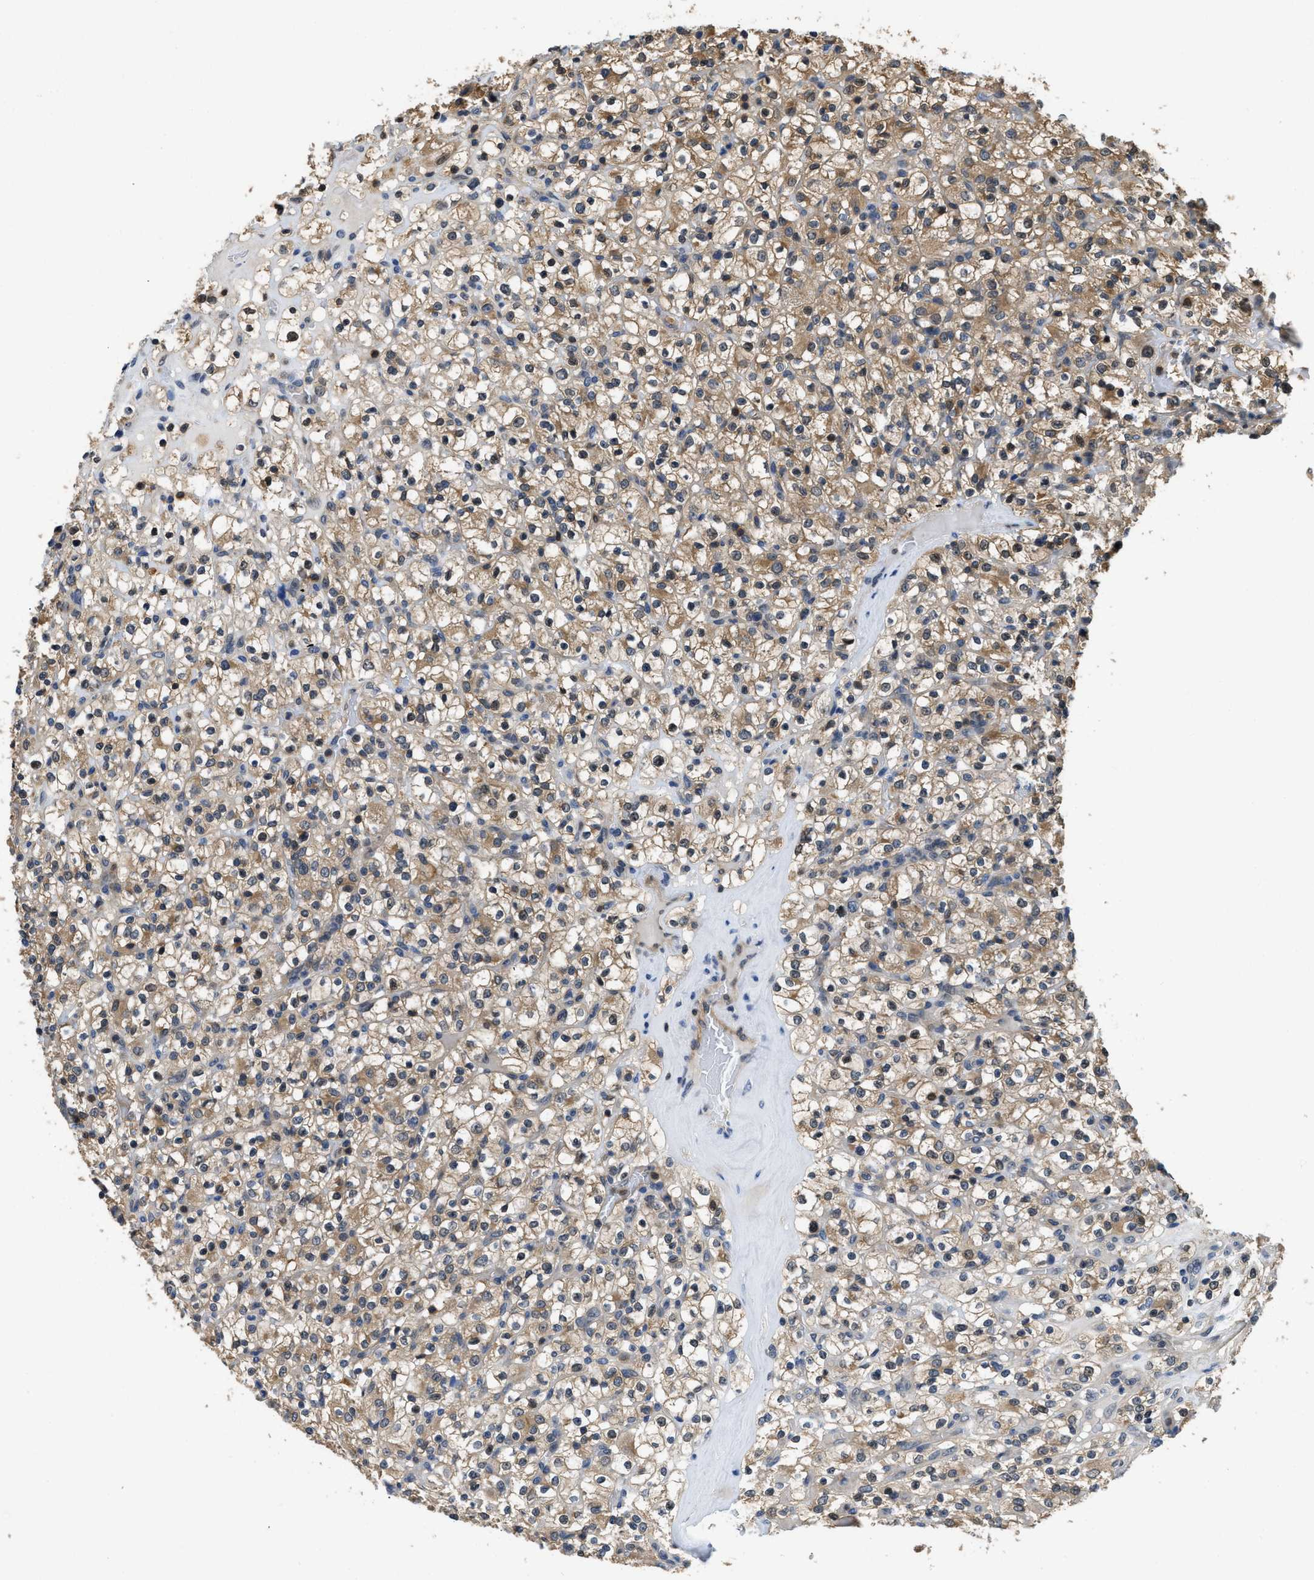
{"staining": {"intensity": "moderate", "quantity": ">75%", "location": "cytoplasmic/membranous"}, "tissue": "renal cancer", "cell_type": "Tumor cells", "image_type": "cancer", "snomed": [{"axis": "morphology", "description": "Normal tissue, NOS"}, {"axis": "morphology", "description": "Adenocarcinoma, NOS"}, {"axis": "topography", "description": "Kidney"}], "caption": "Renal cancer (adenocarcinoma) stained with a brown dye exhibits moderate cytoplasmic/membranous positive expression in about >75% of tumor cells.", "gene": "TES", "patient": {"sex": "female", "age": 72}}